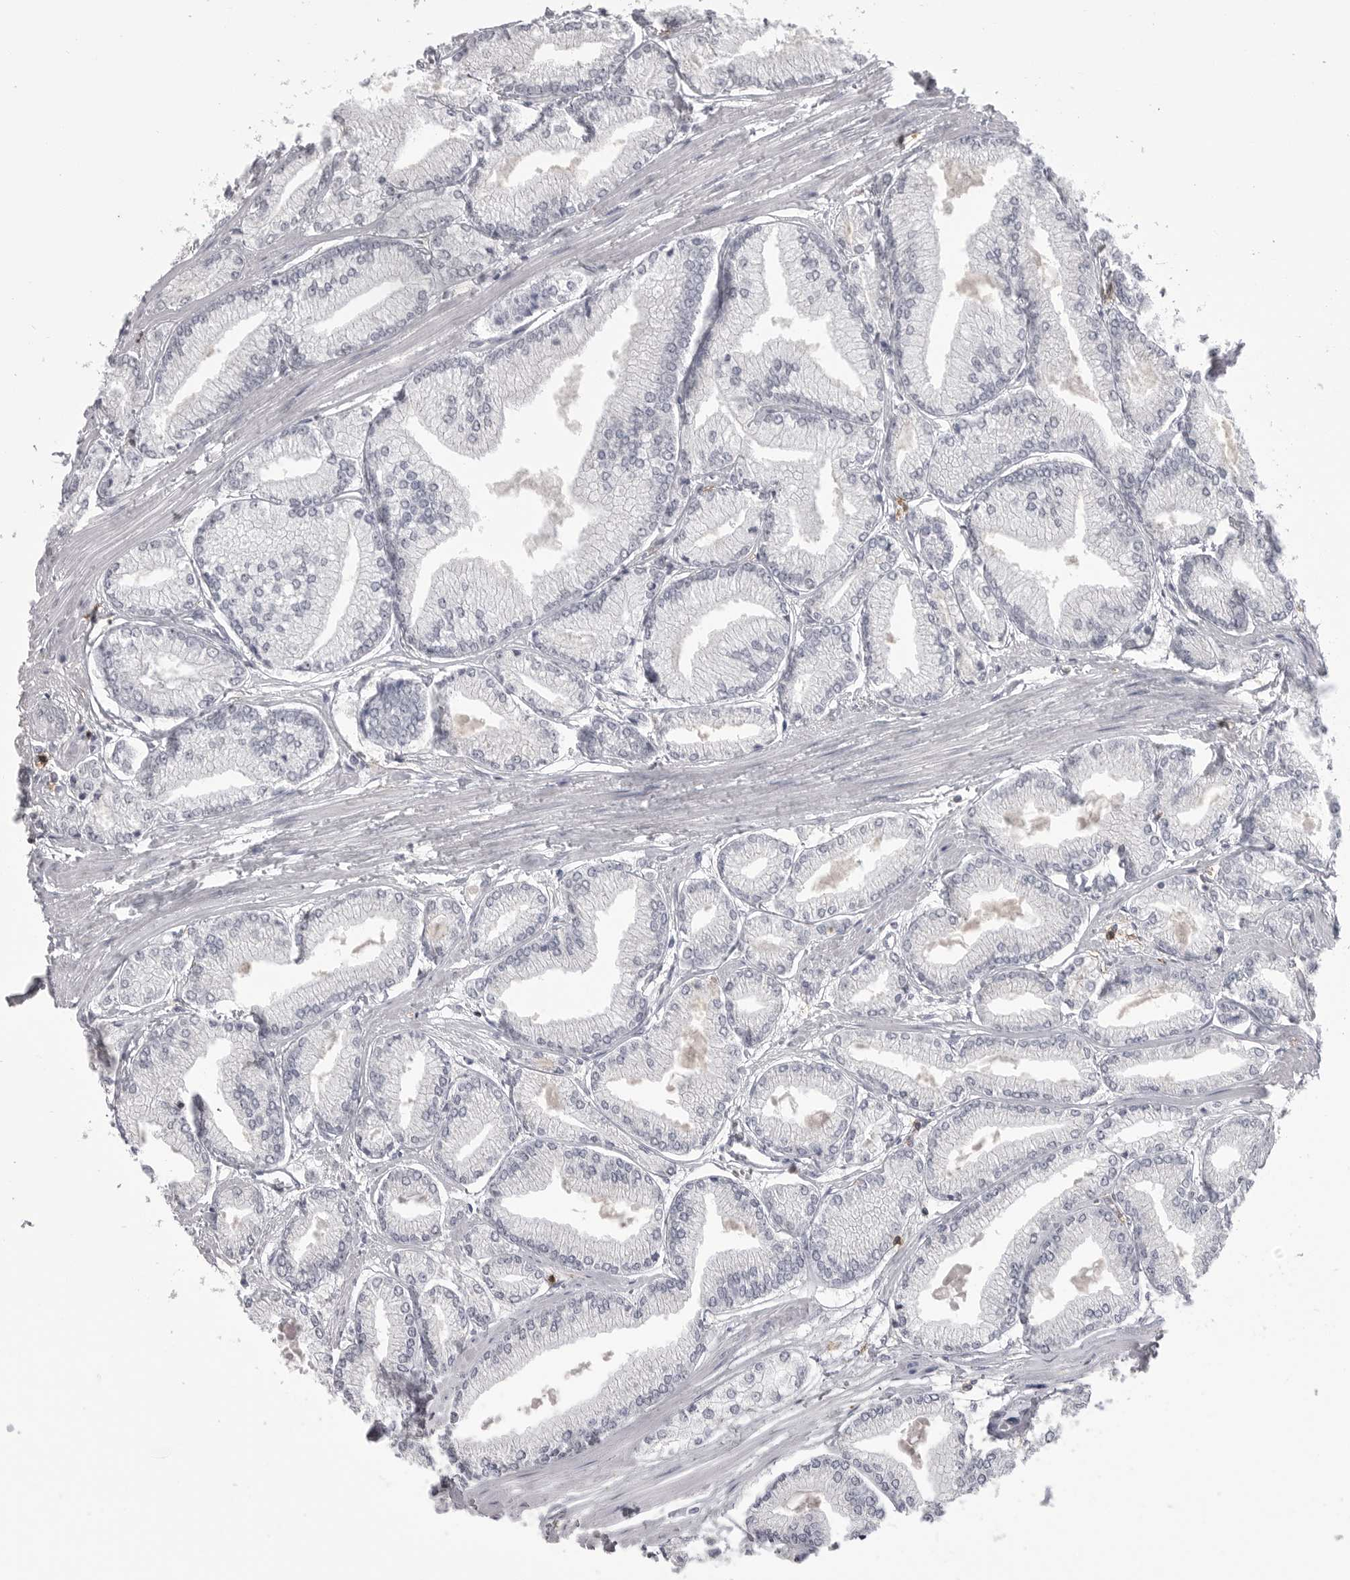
{"staining": {"intensity": "negative", "quantity": "none", "location": "none"}, "tissue": "prostate cancer", "cell_type": "Tumor cells", "image_type": "cancer", "snomed": [{"axis": "morphology", "description": "Adenocarcinoma, Low grade"}, {"axis": "topography", "description": "Prostate"}], "caption": "This is an immunohistochemistry photomicrograph of low-grade adenocarcinoma (prostate). There is no expression in tumor cells.", "gene": "ITGAL", "patient": {"sex": "male", "age": 52}}